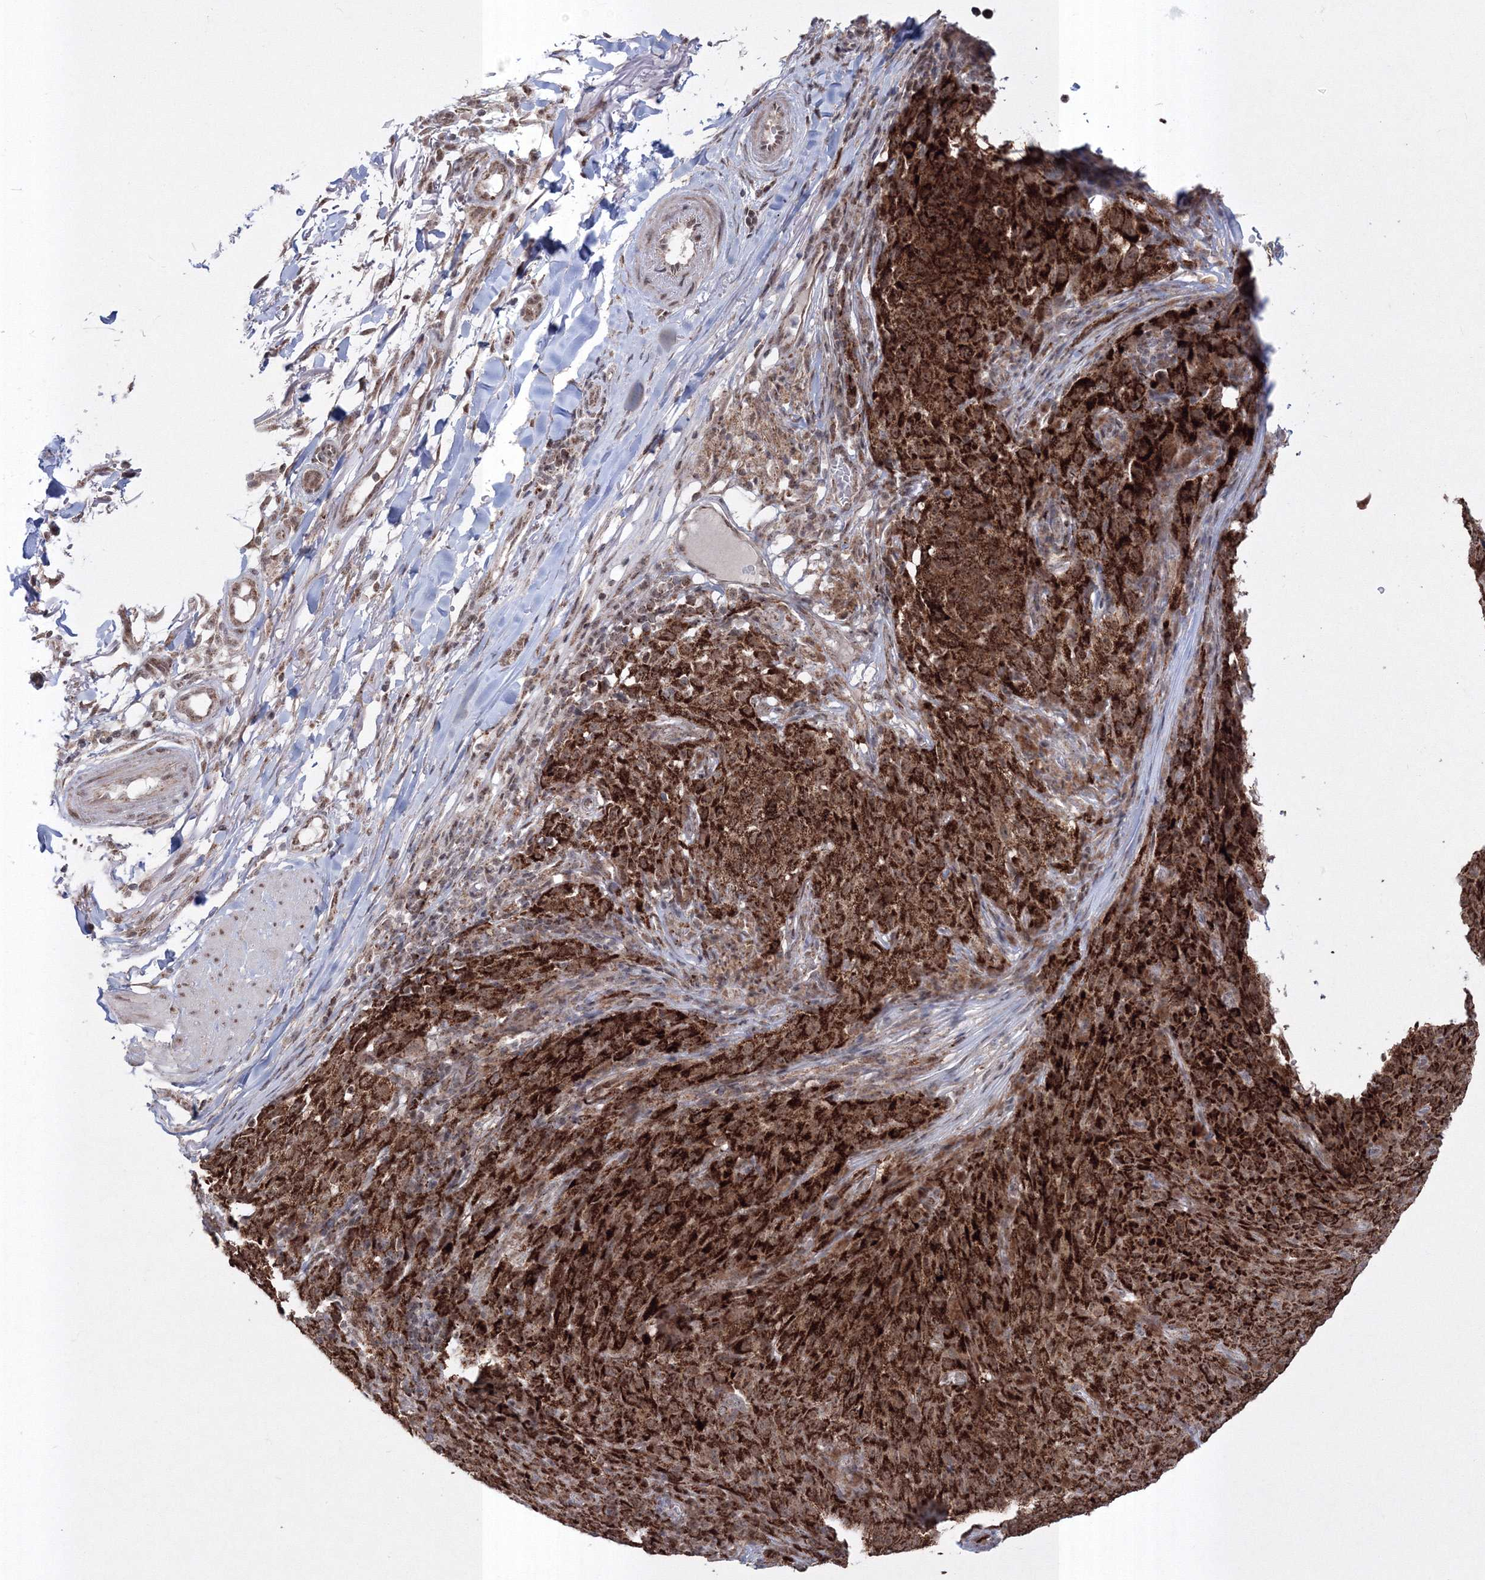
{"staining": {"intensity": "strong", "quantity": ">75%", "location": "cytoplasmic/membranous,nuclear"}, "tissue": "melanoma", "cell_type": "Tumor cells", "image_type": "cancer", "snomed": [{"axis": "morphology", "description": "Malignant melanoma, NOS"}, {"axis": "topography", "description": "Skin"}], "caption": "Protein expression analysis of human melanoma reveals strong cytoplasmic/membranous and nuclear staining in about >75% of tumor cells.", "gene": "GRSF1", "patient": {"sex": "female", "age": 82}}